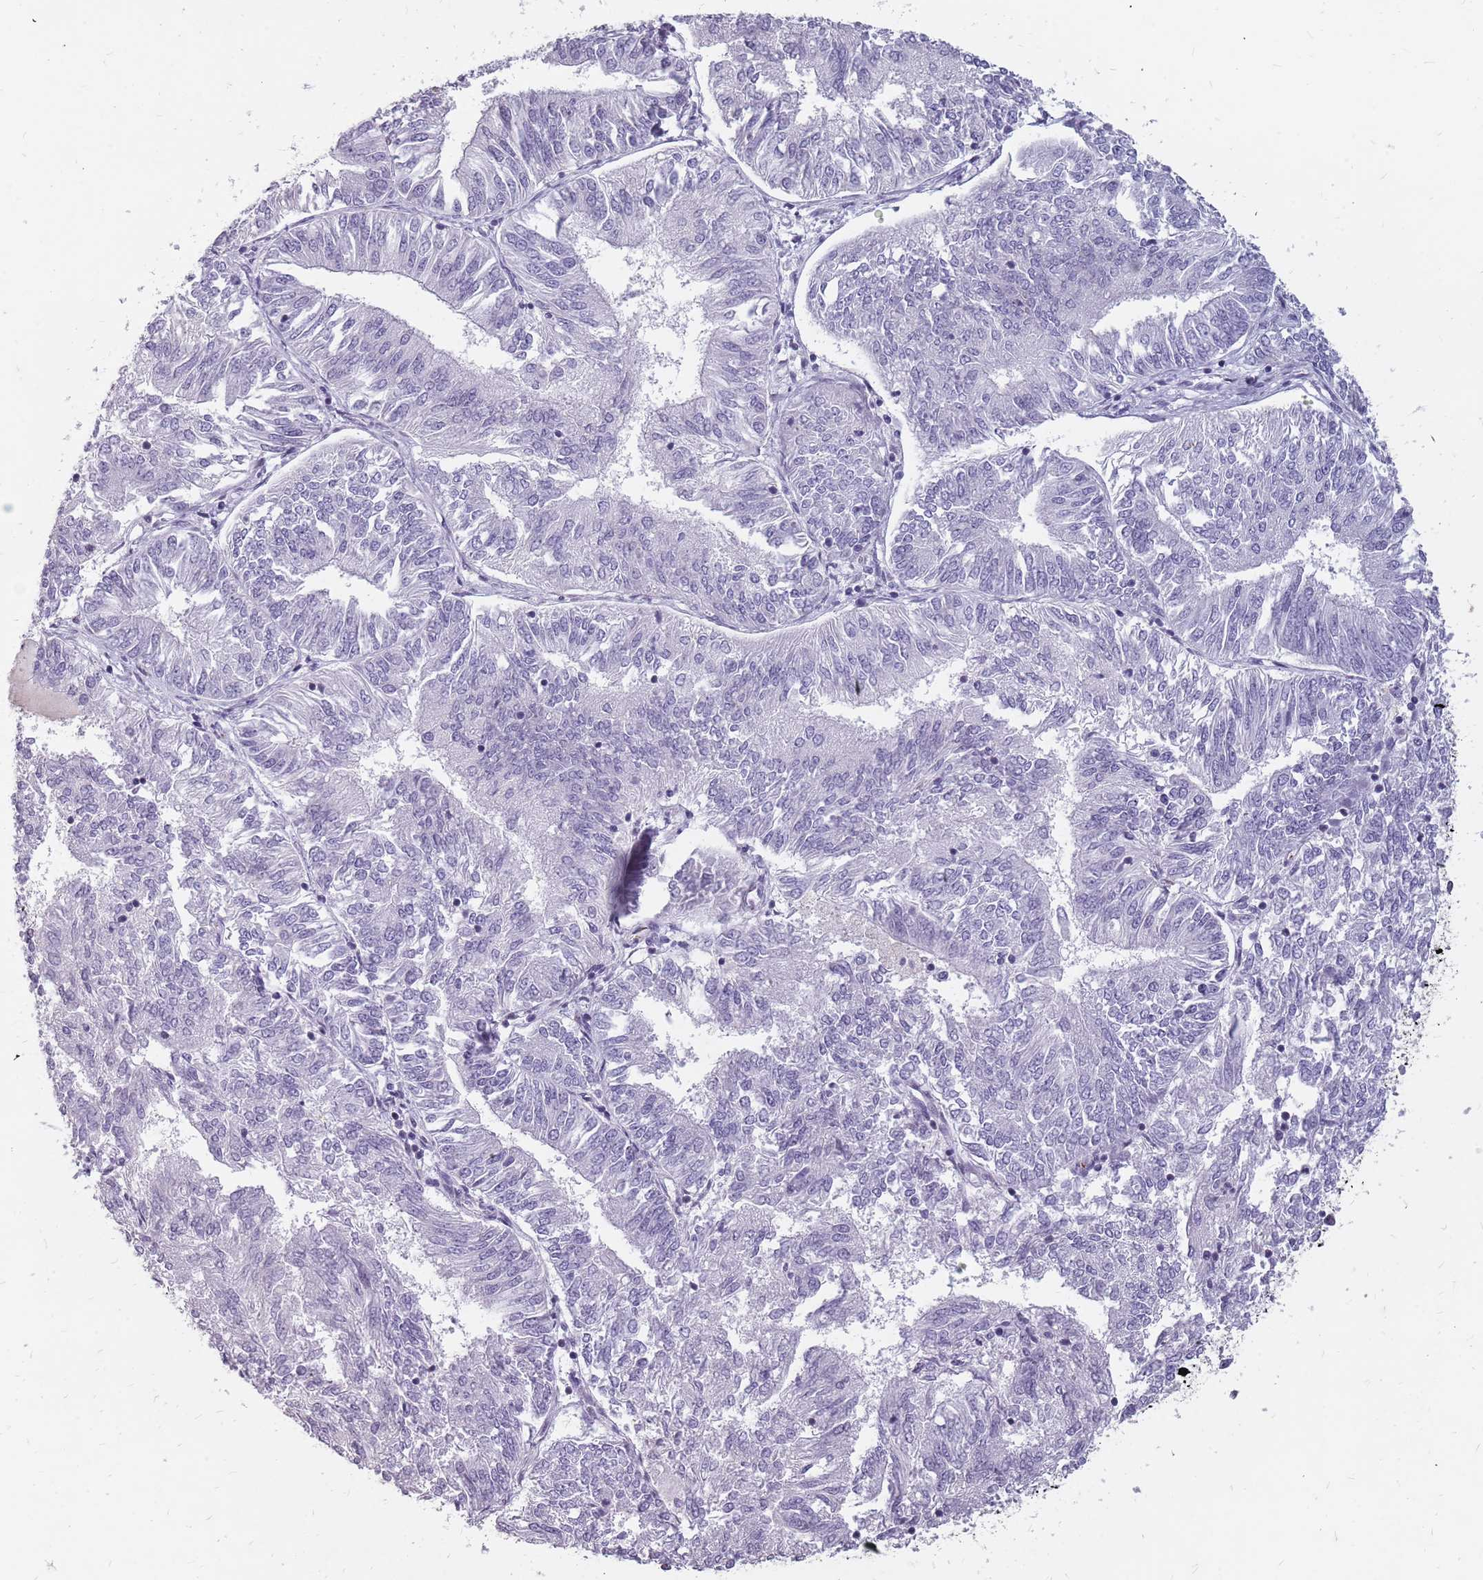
{"staining": {"intensity": "negative", "quantity": "none", "location": "none"}, "tissue": "endometrial cancer", "cell_type": "Tumor cells", "image_type": "cancer", "snomed": [{"axis": "morphology", "description": "Adenocarcinoma, NOS"}, {"axis": "topography", "description": "Endometrium"}], "caption": "This is an immunohistochemistry histopathology image of human endometrial cancer (adenocarcinoma). There is no positivity in tumor cells.", "gene": "NEK6", "patient": {"sex": "female", "age": 58}}